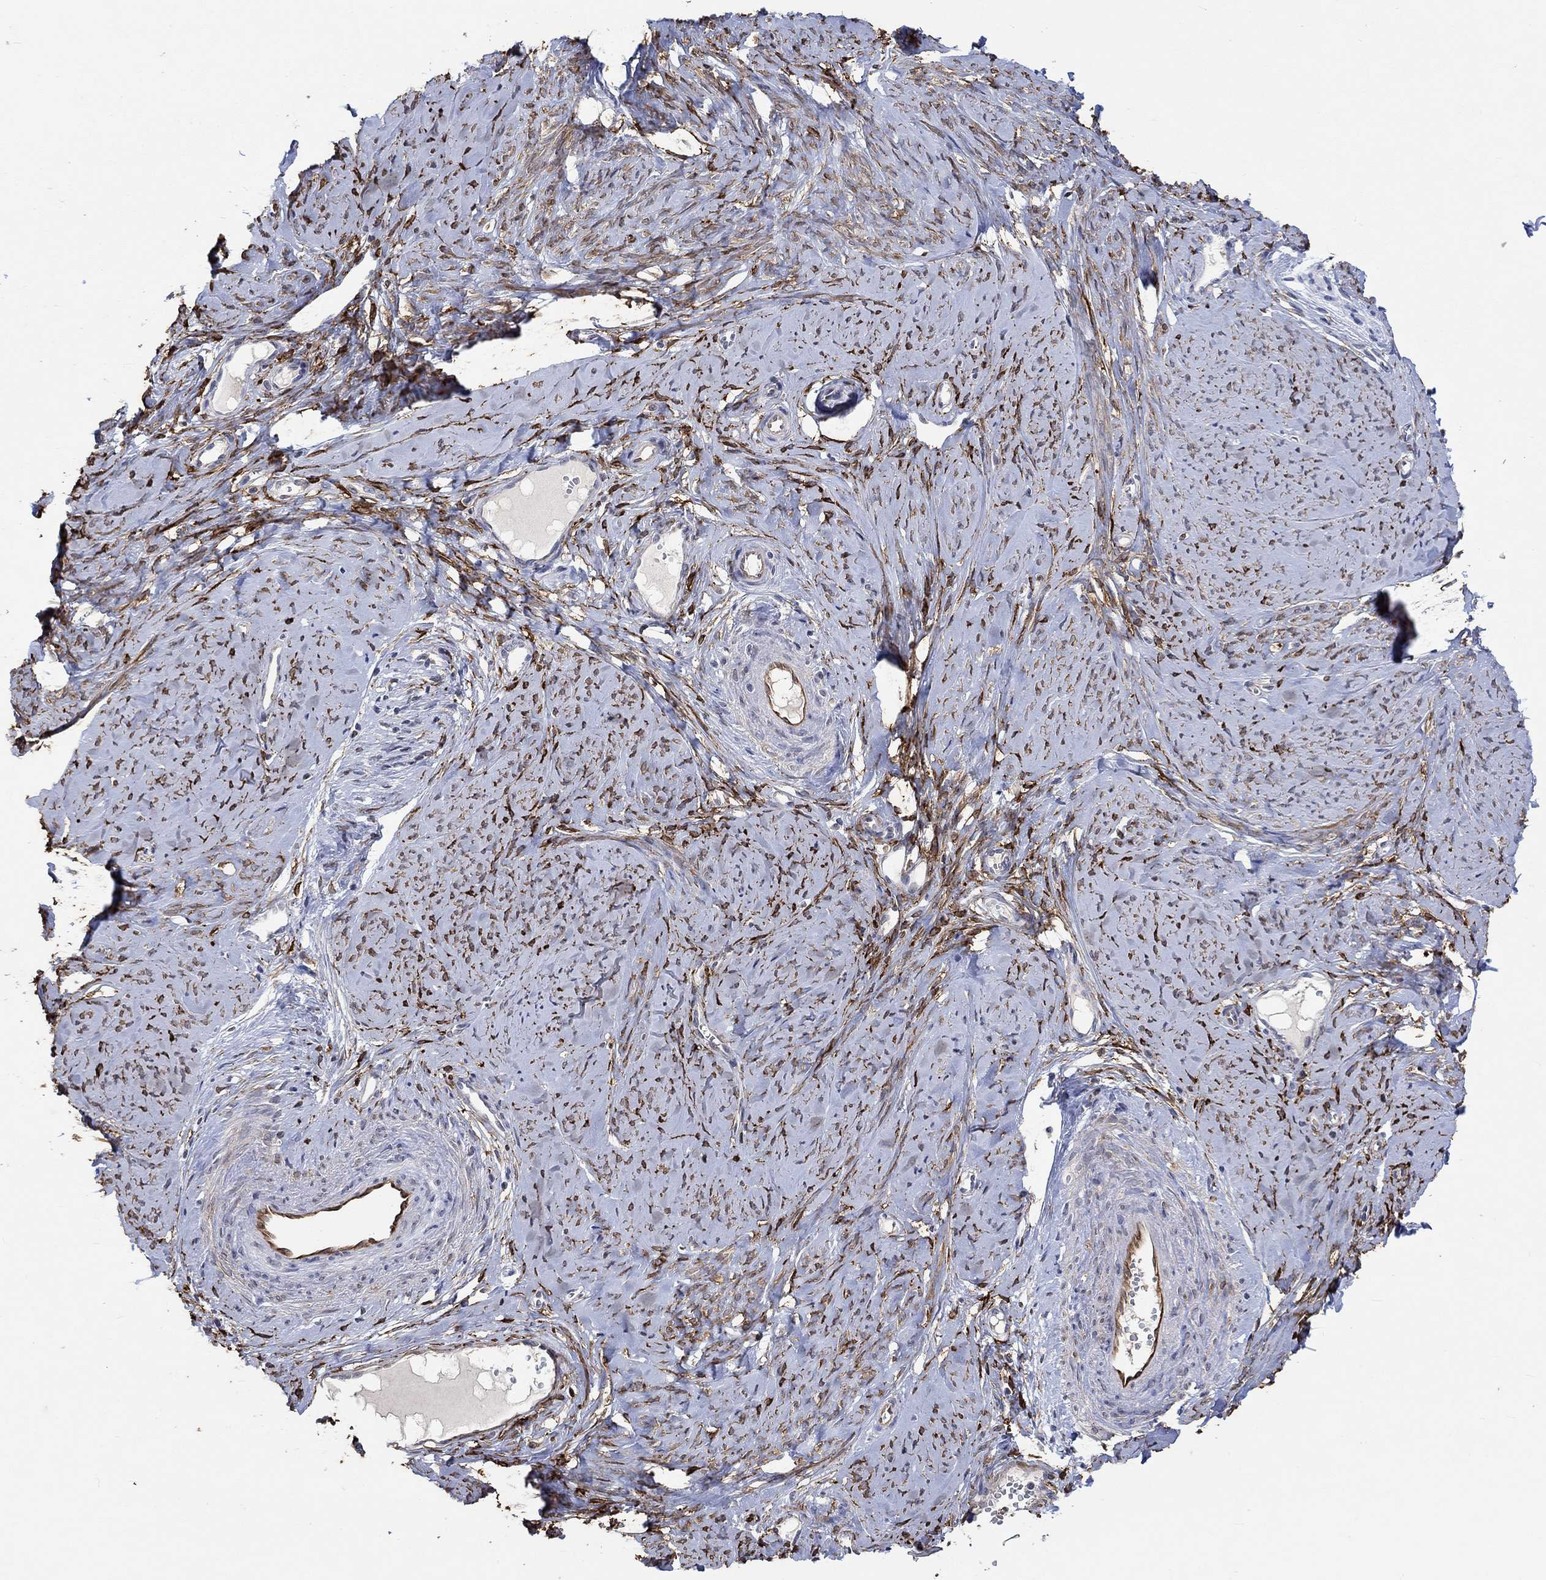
{"staining": {"intensity": "negative", "quantity": "none", "location": "none"}, "tissue": "smooth muscle", "cell_type": "Smooth muscle cells", "image_type": "normal", "snomed": [{"axis": "morphology", "description": "Normal tissue, NOS"}, {"axis": "topography", "description": "Smooth muscle"}], "caption": "Photomicrograph shows no protein expression in smooth muscle cells of normal smooth muscle.", "gene": "TGM2", "patient": {"sex": "female", "age": 48}}